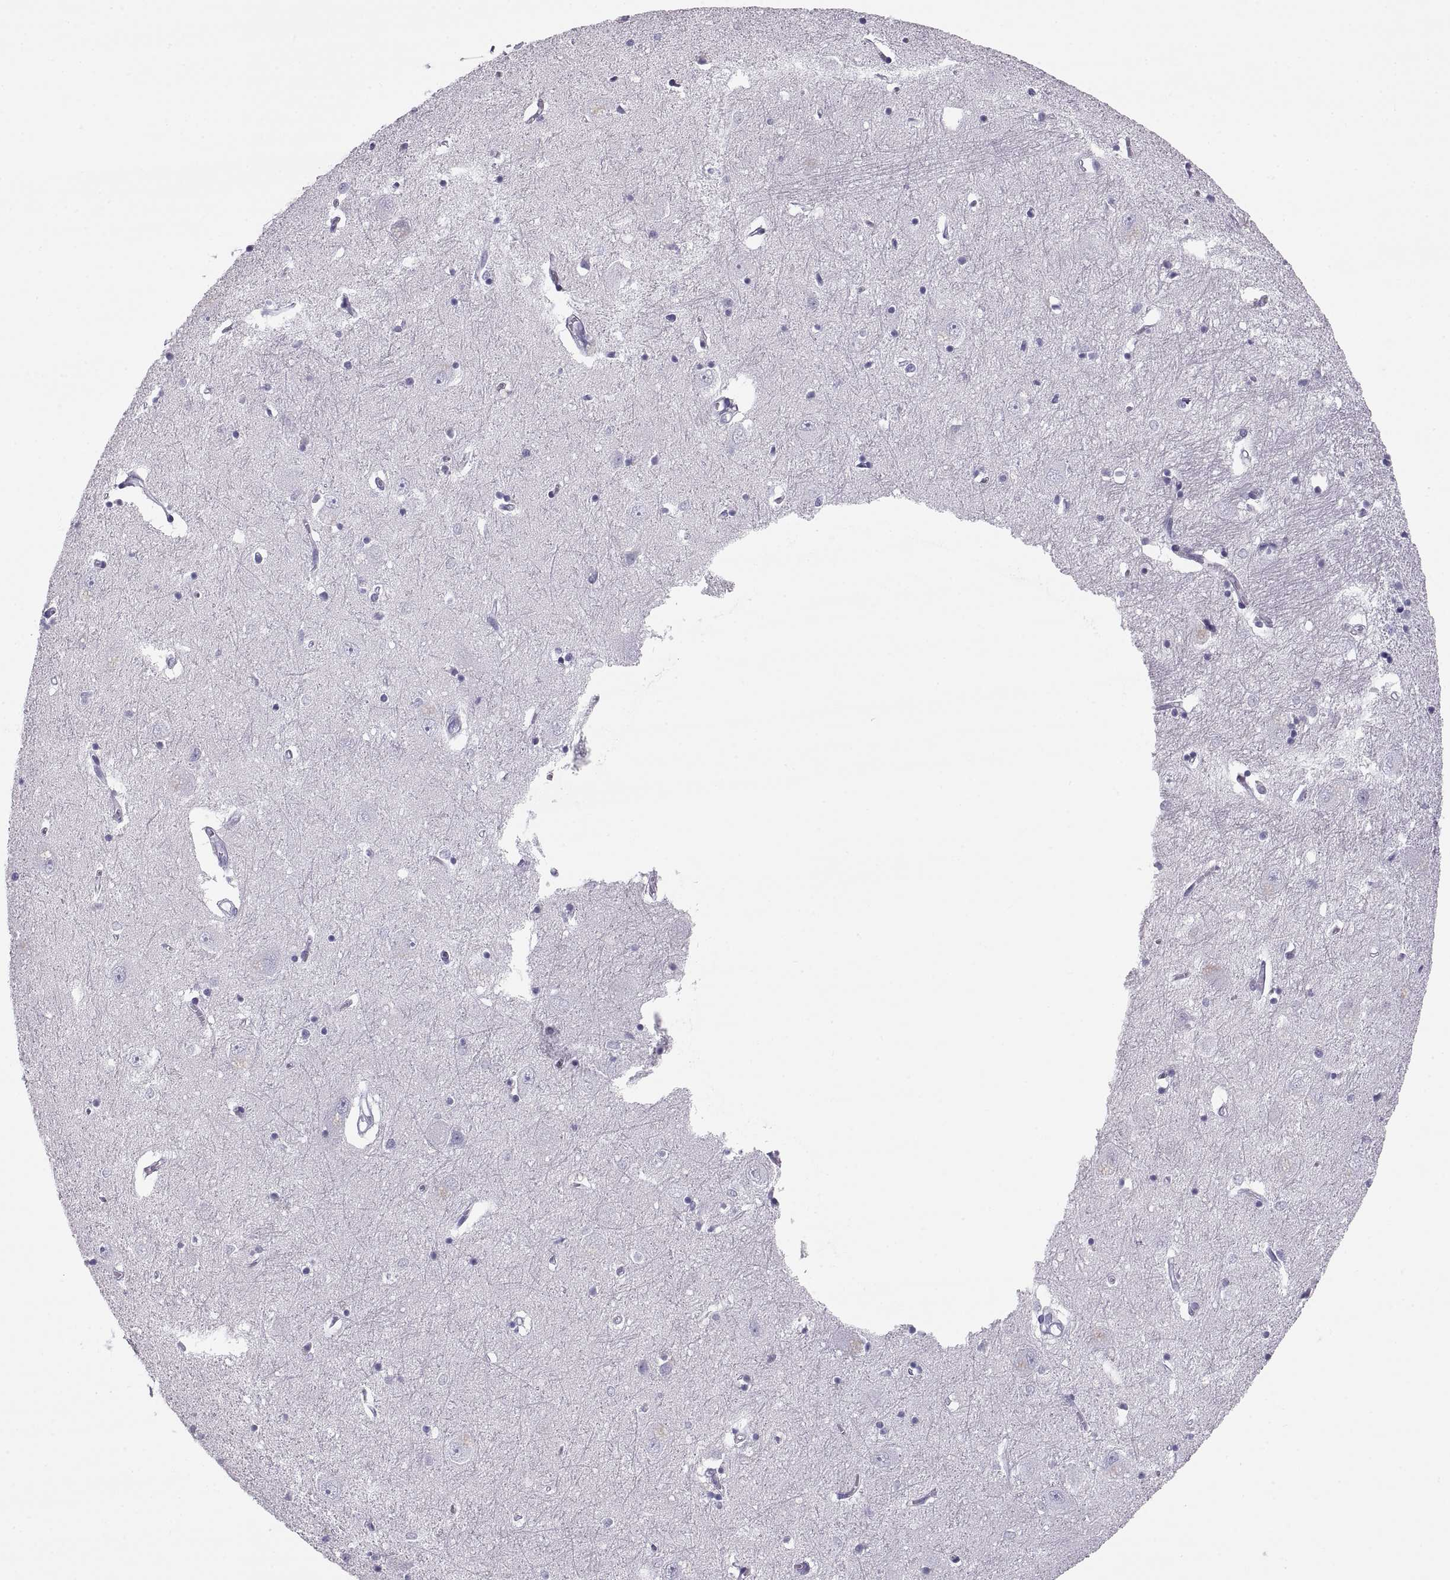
{"staining": {"intensity": "negative", "quantity": "none", "location": "none"}, "tissue": "caudate", "cell_type": "Glial cells", "image_type": "normal", "snomed": [{"axis": "morphology", "description": "Normal tissue, NOS"}, {"axis": "topography", "description": "Lateral ventricle wall"}], "caption": "Immunohistochemical staining of benign human caudate reveals no significant positivity in glial cells.", "gene": "PAX2", "patient": {"sex": "male", "age": 54}}